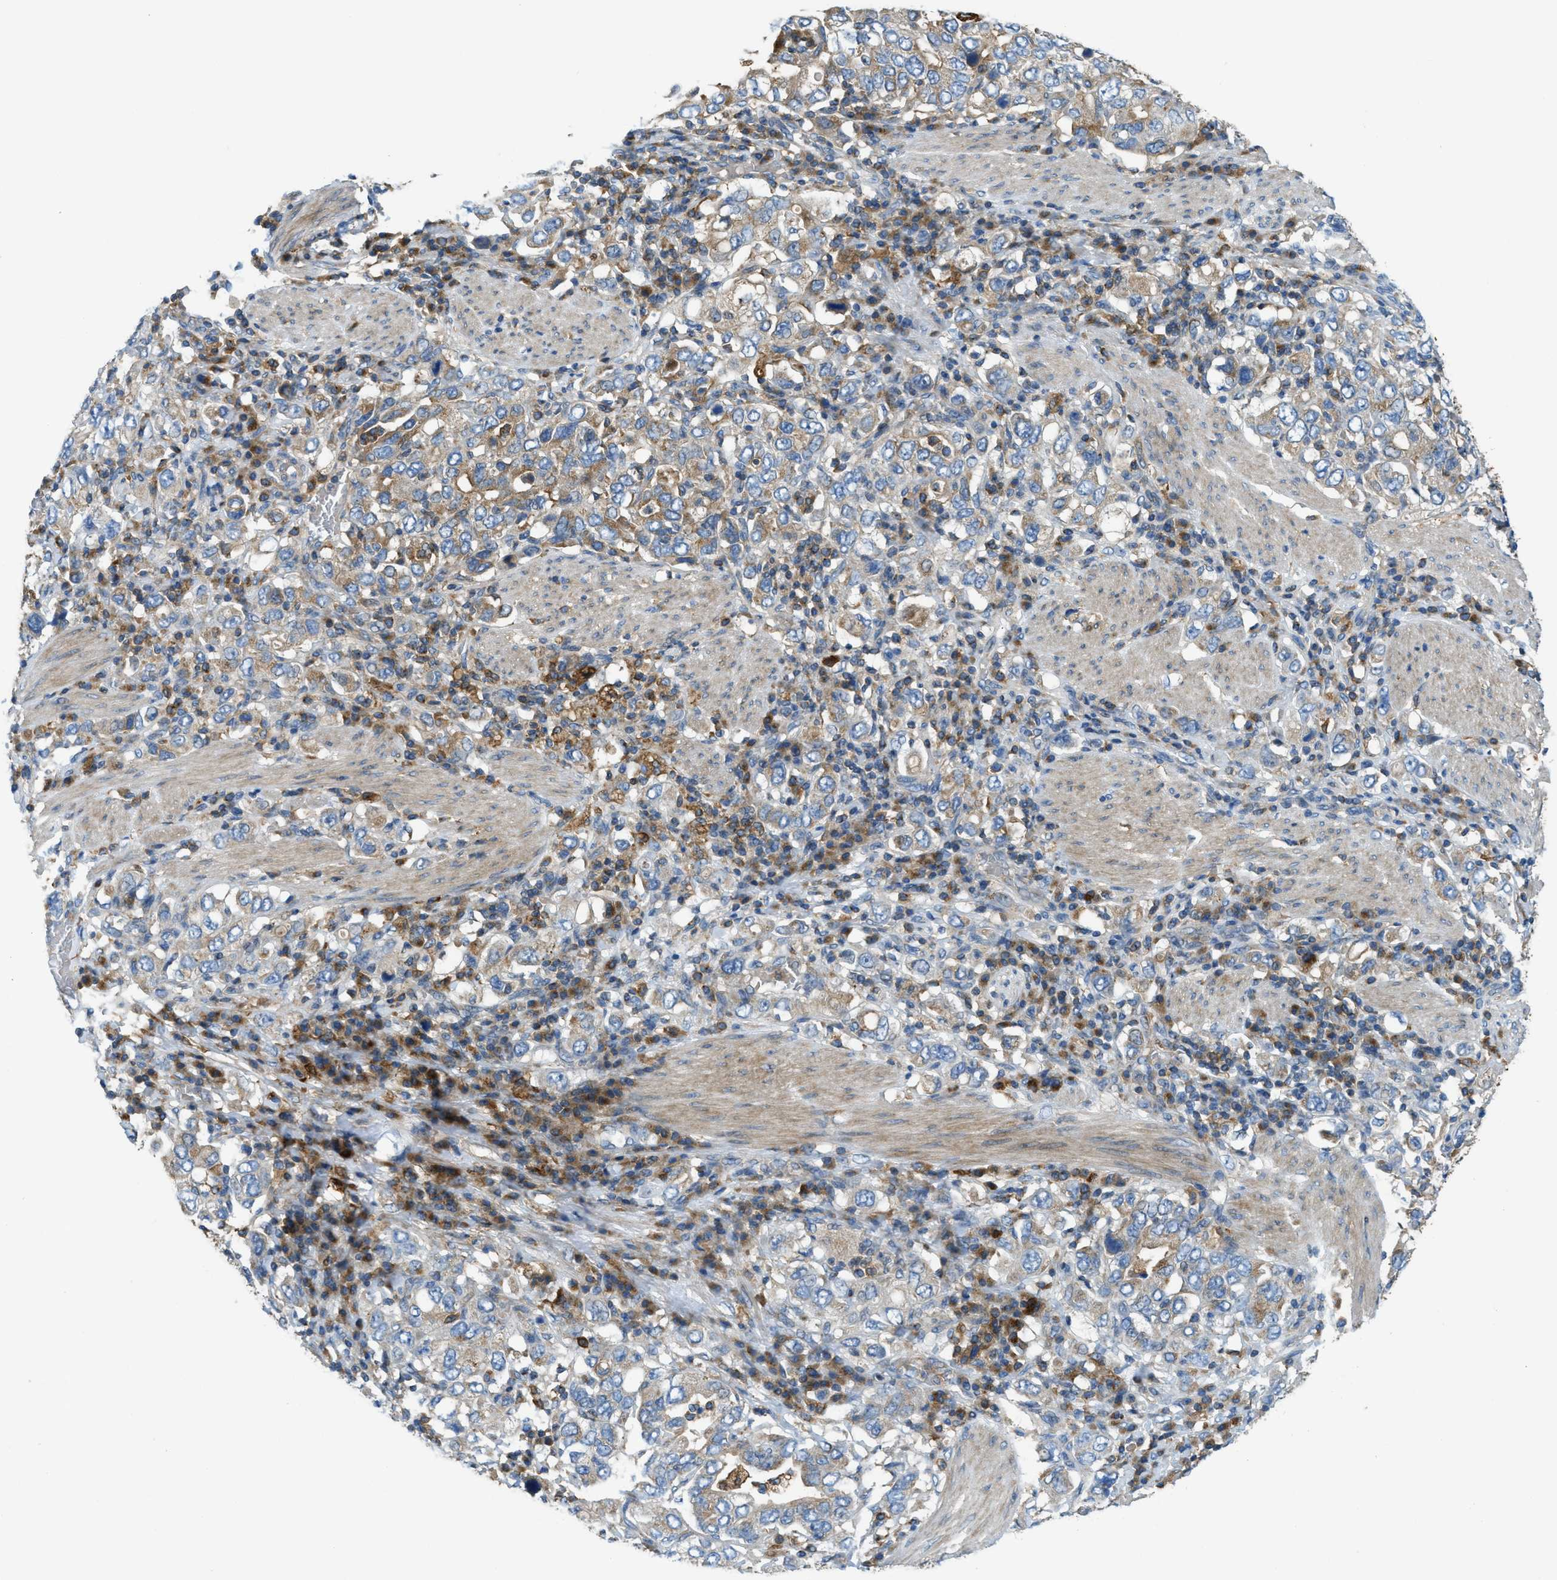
{"staining": {"intensity": "moderate", "quantity": "25%-75%", "location": "cytoplasmic/membranous"}, "tissue": "stomach cancer", "cell_type": "Tumor cells", "image_type": "cancer", "snomed": [{"axis": "morphology", "description": "Adenocarcinoma, NOS"}, {"axis": "topography", "description": "Stomach, upper"}], "caption": "Protein positivity by immunohistochemistry shows moderate cytoplasmic/membranous staining in approximately 25%-75% of tumor cells in stomach adenocarcinoma.", "gene": "RFFL", "patient": {"sex": "male", "age": 62}}